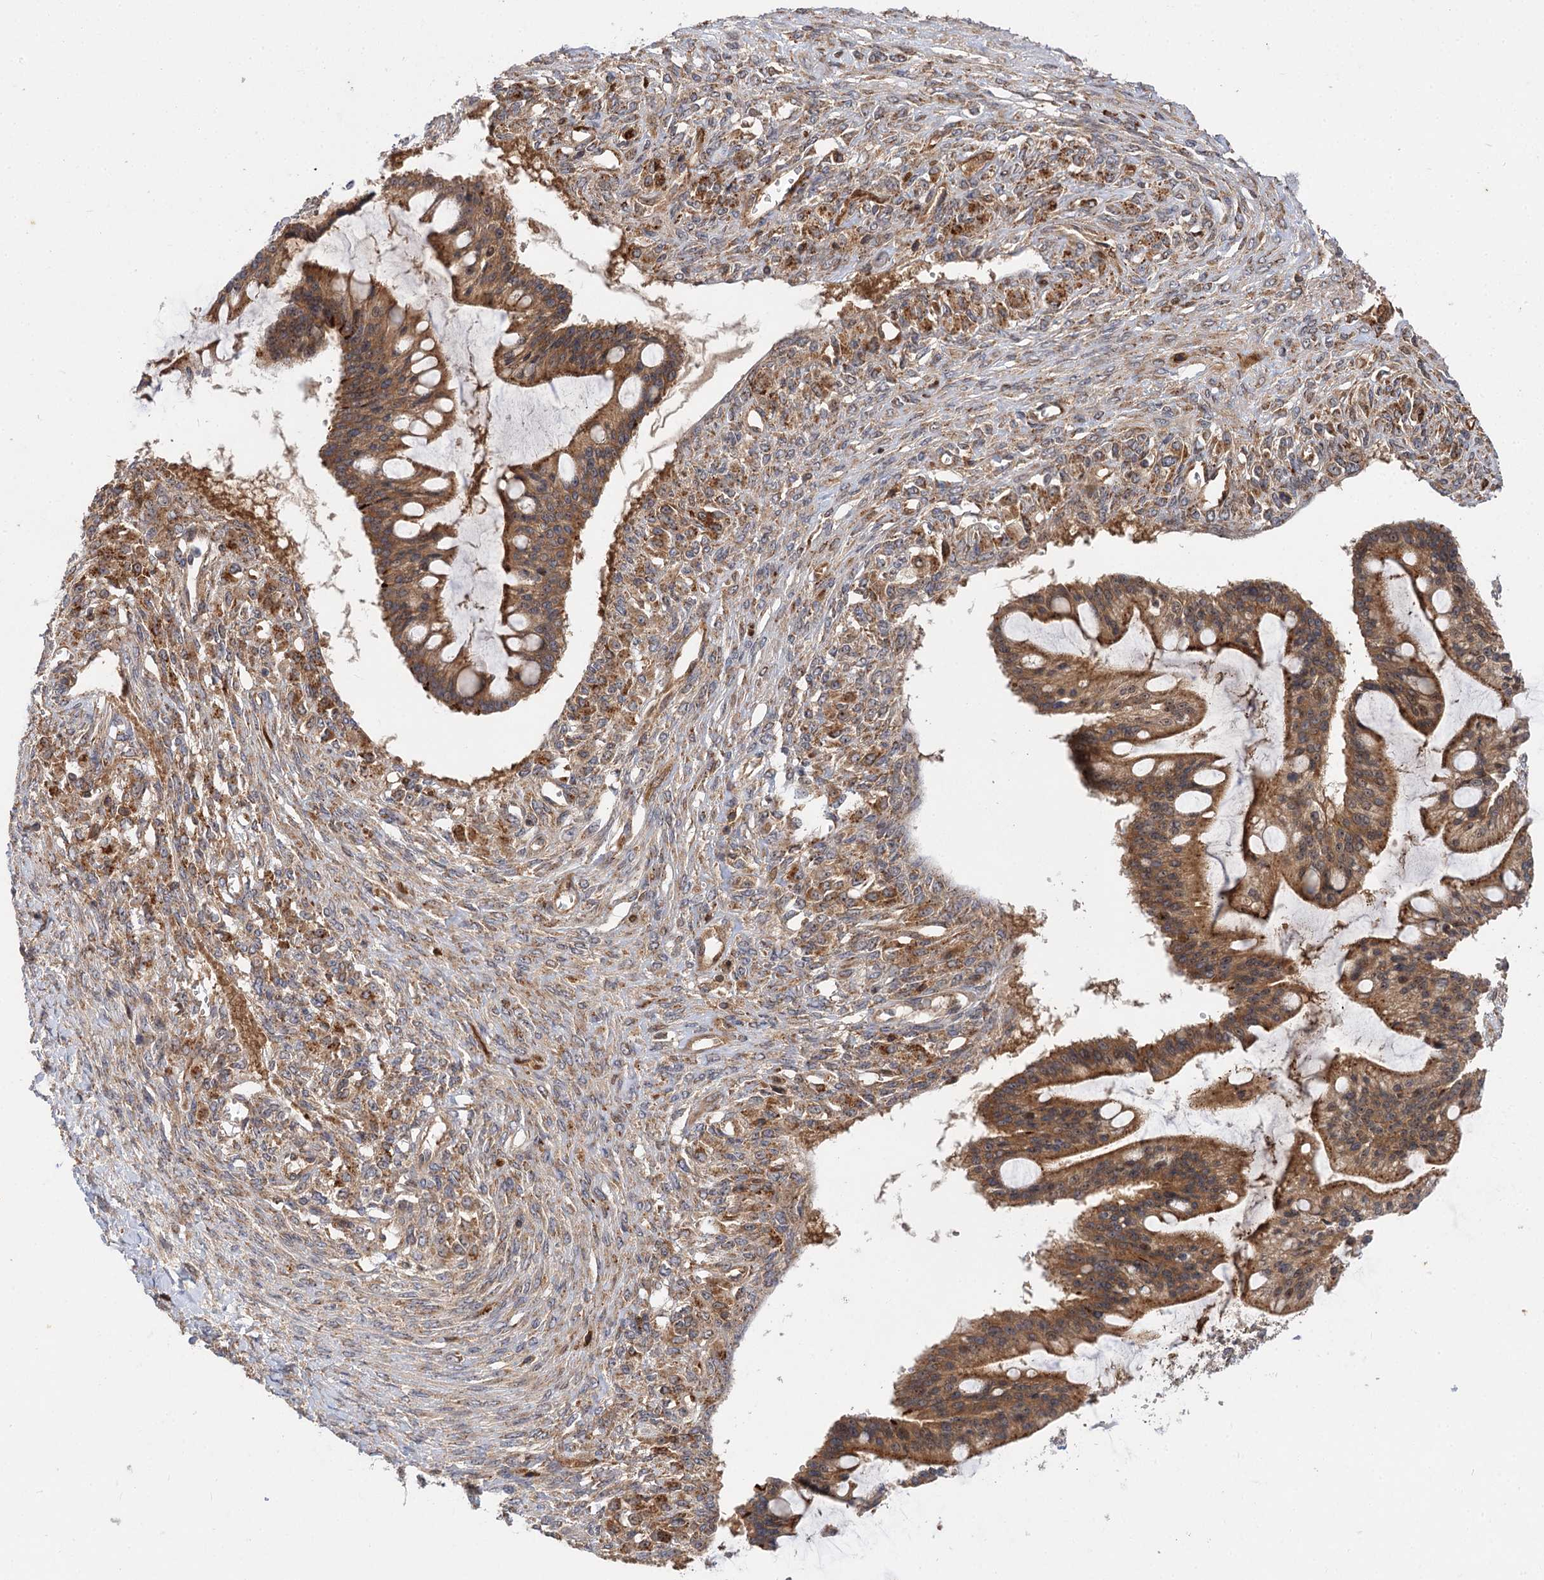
{"staining": {"intensity": "moderate", "quantity": ">75%", "location": "cytoplasmic/membranous"}, "tissue": "ovarian cancer", "cell_type": "Tumor cells", "image_type": "cancer", "snomed": [{"axis": "morphology", "description": "Cystadenocarcinoma, mucinous, NOS"}, {"axis": "topography", "description": "Ovary"}], "caption": "Immunohistochemical staining of human mucinous cystadenocarcinoma (ovarian) demonstrates moderate cytoplasmic/membranous protein staining in about >75% of tumor cells.", "gene": "PATL1", "patient": {"sex": "female", "age": 73}}